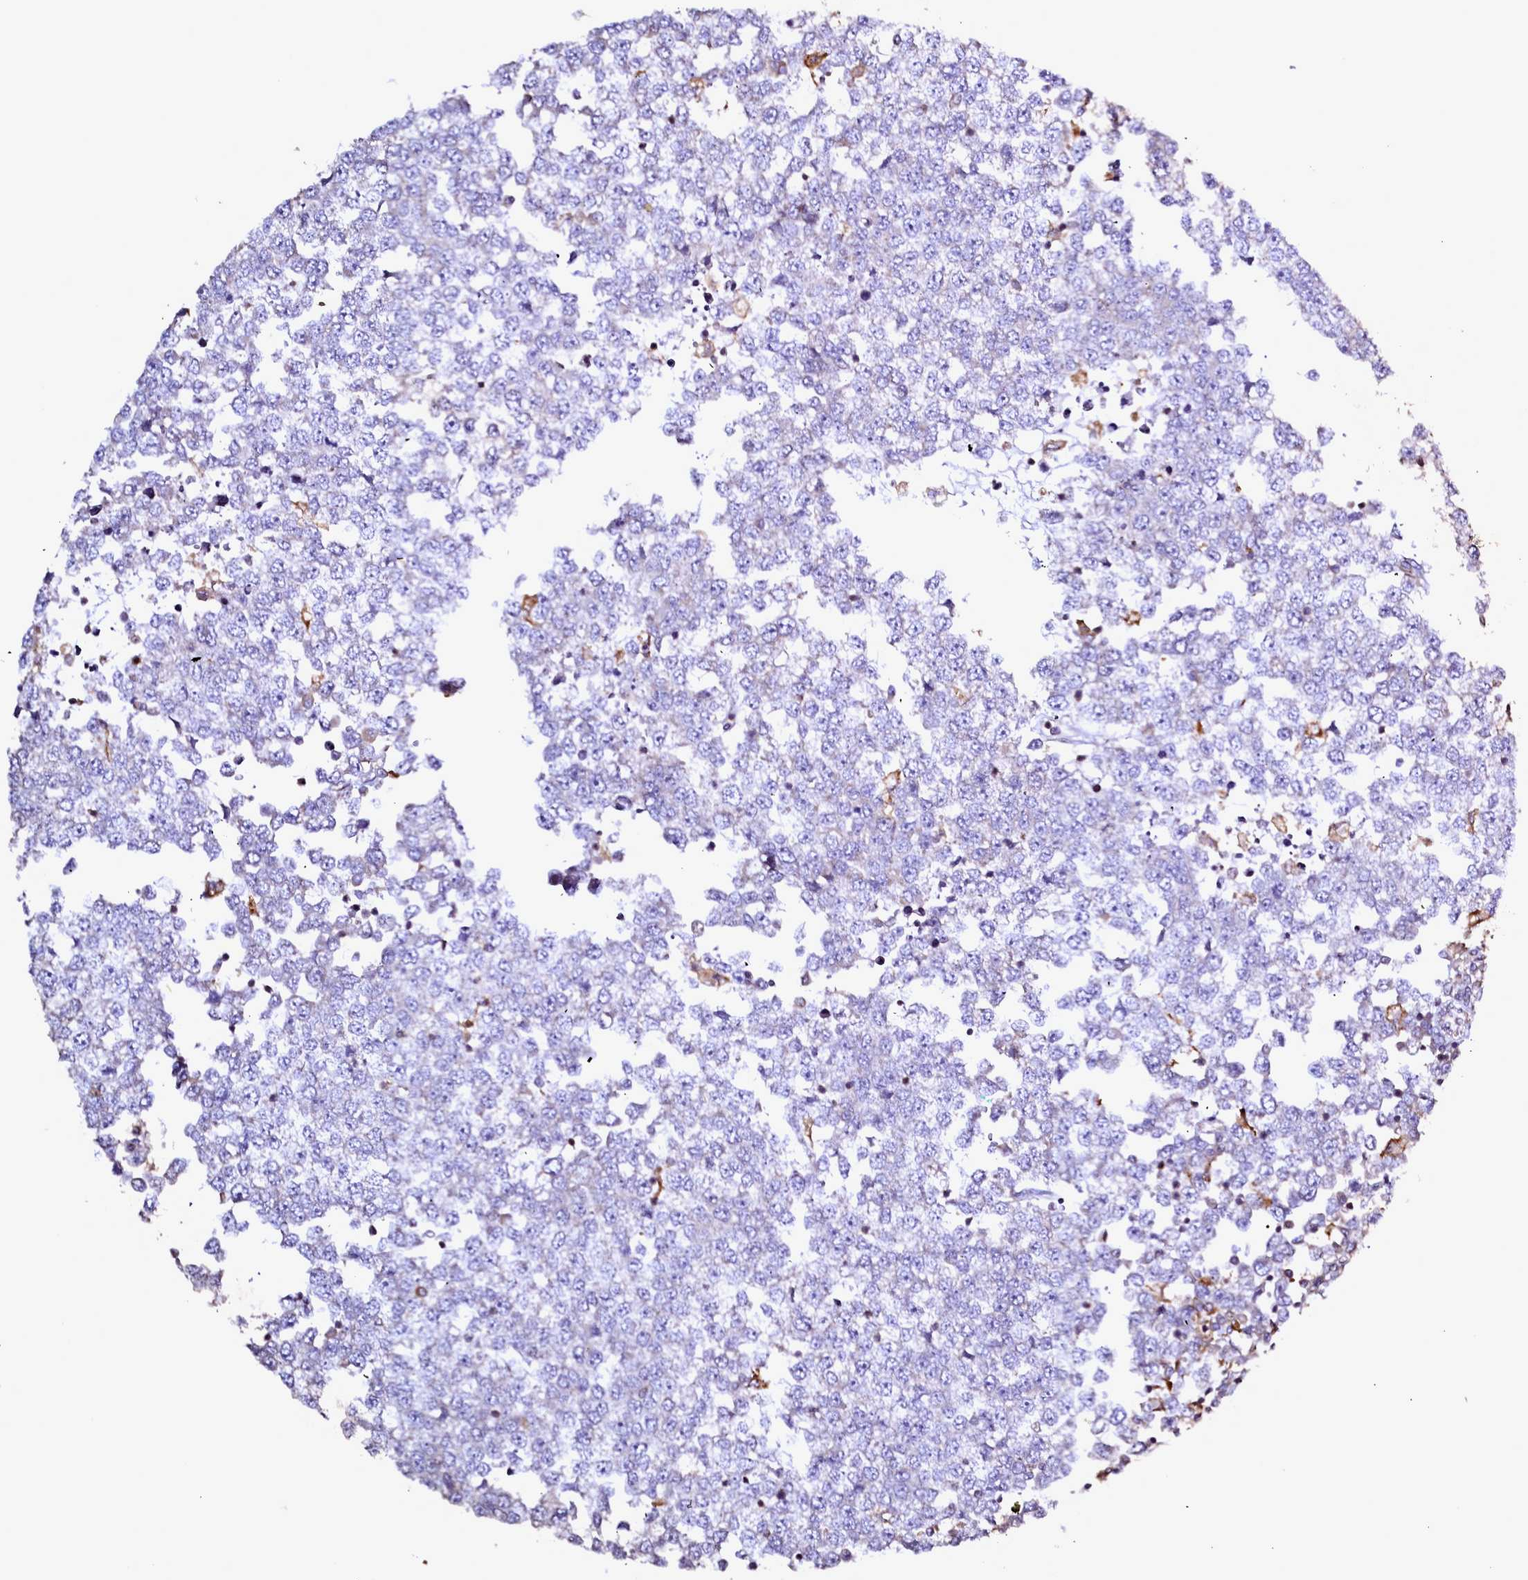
{"staining": {"intensity": "negative", "quantity": "none", "location": "none"}, "tissue": "testis cancer", "cell_type": "Tumor cells", "image_type": "cancer", "snomed": [{"axis": "morphology", "description": "Seminoma, NOS"}, {"axis": "topography", "description": "Testis"}], "caption": "This is an immunohistochemistry (IHC) micrograph of human testis cancer. There is no expression in tumor cells.", "gene": "NCKAP1L", "patient": {"sex": "male", "age": 65}}